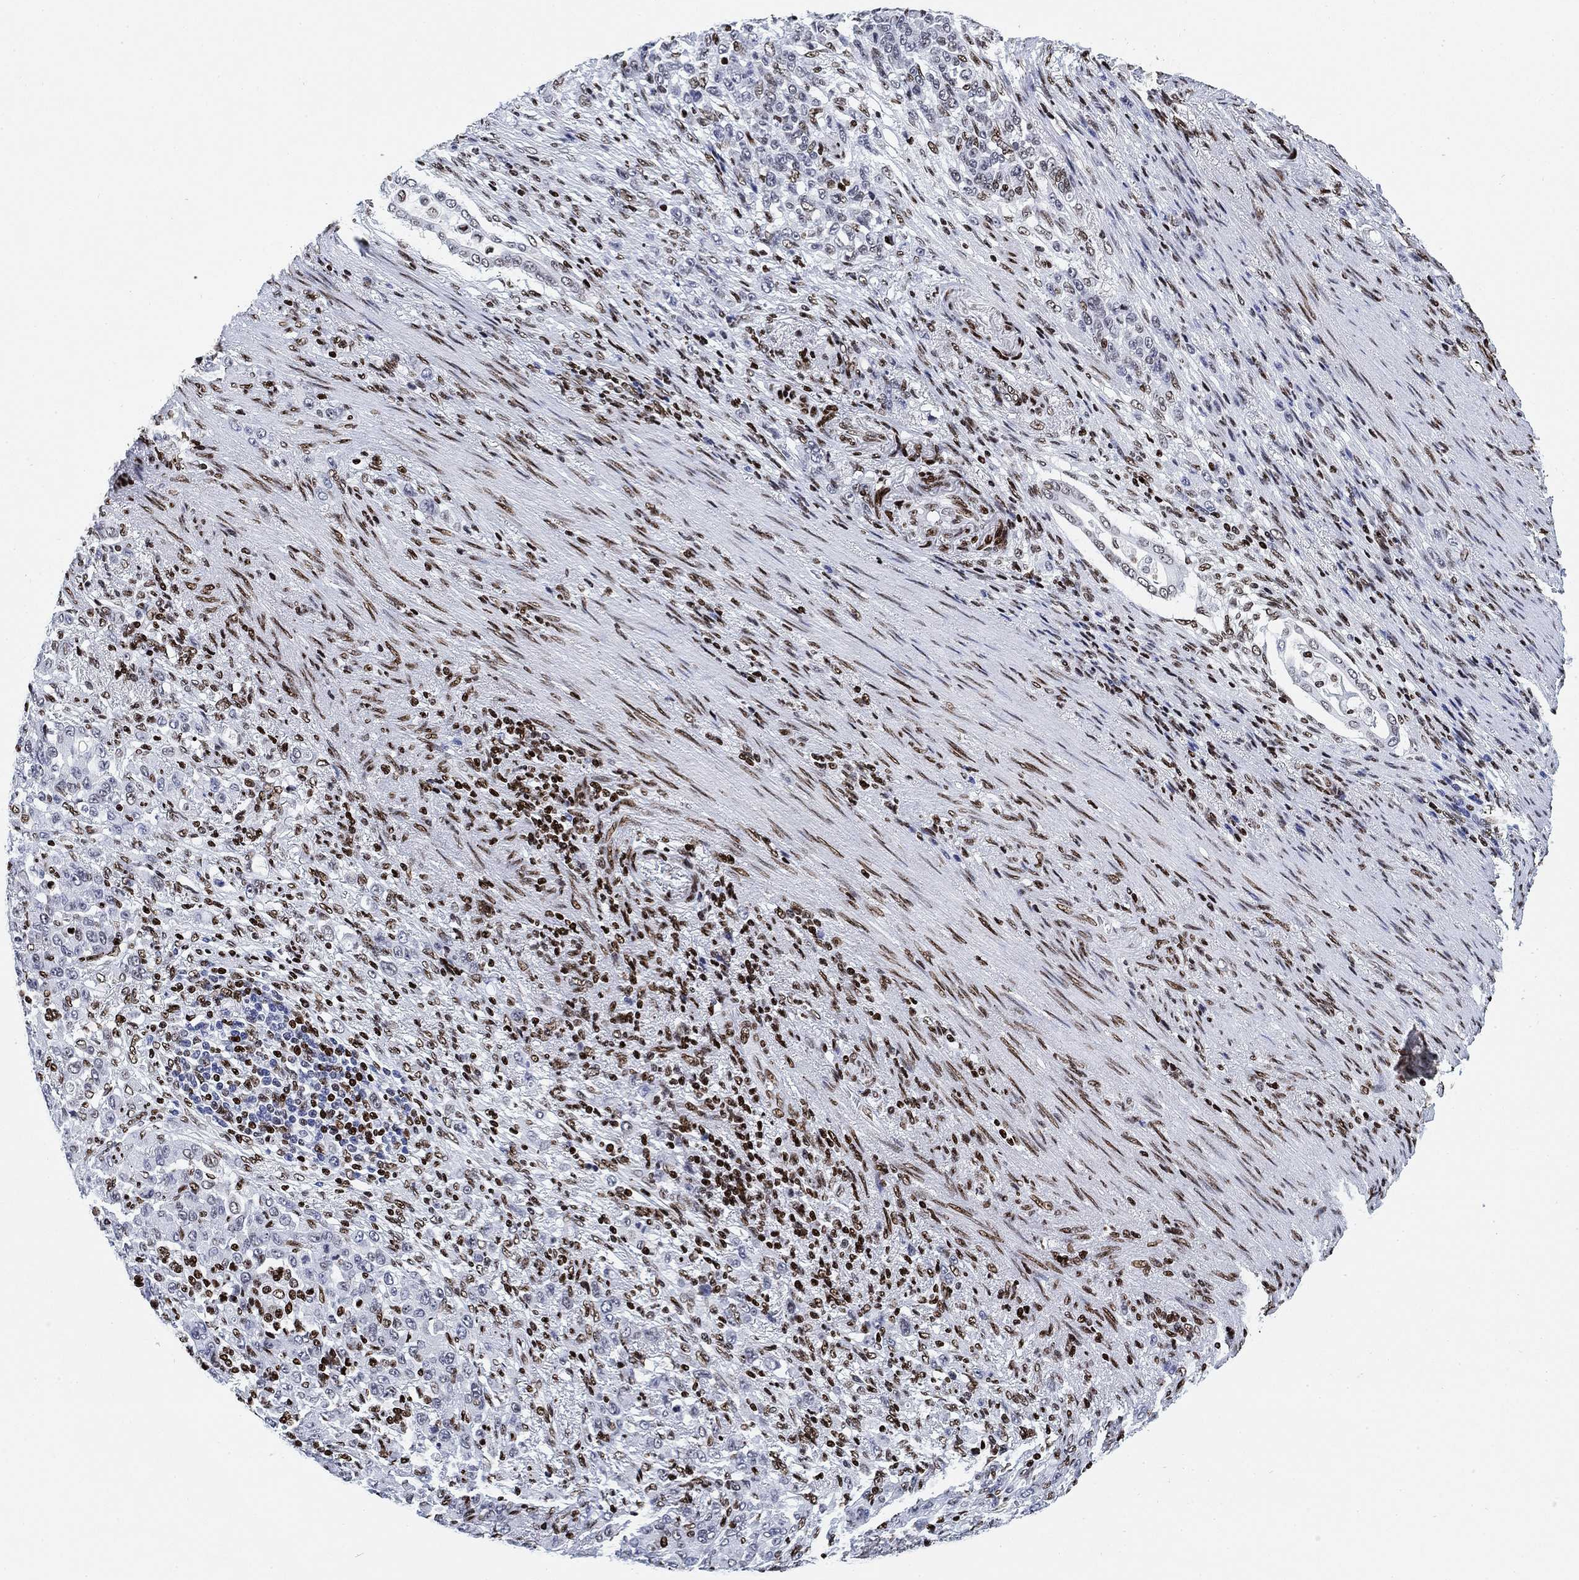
{"staining": {"intensity": "negative", "quantity": "none", "location": "none"}, "tissue": "stomach cancer", "cell_type": "Tumor cells", "image_type": "cancer", "snomed": [{"axis": "morphology", "description": "Normal tissue, NOS"}, {"axis": "morphology", "description": "Adenocarcinoma, NOS"}, {"axis": "topography", "description": "Stomach"}], "caption": "An immunohistochemistry micrograph of stomach adenocarcinoma is shown. There is no staining in tumor cells of stomach adenocarcinoma. The staining is performed using DAB (3,3'-diaminobenzidine) brown chromogen with nuclei counter-stained in using hematoxylin.", "gene": "H1-10", "patient": {"sex": "female", "age": 79}}